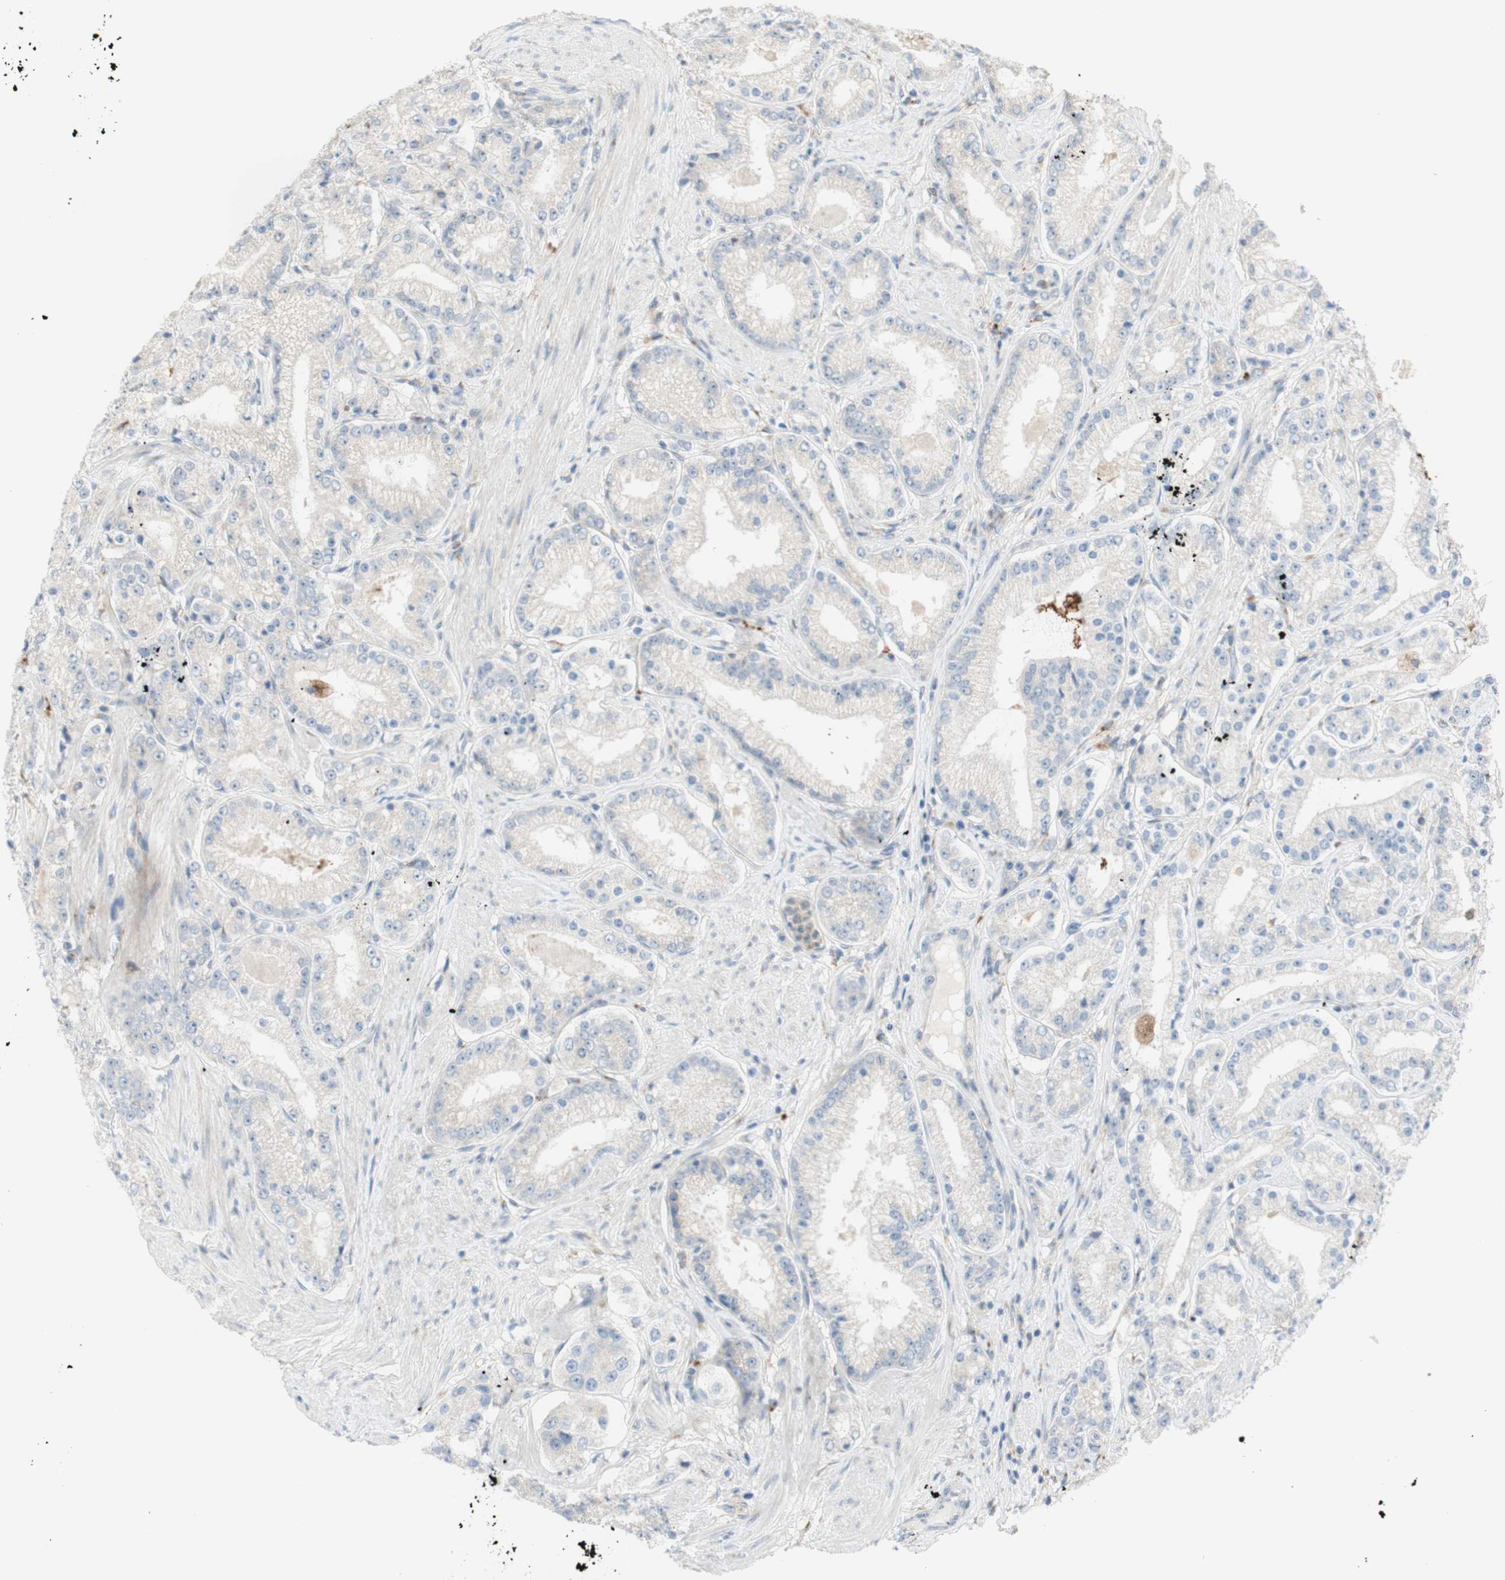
{"staining": {"intensity": "negative", "quantity": "none", "location": "none"}, "tissue": "prostate cancer", "cell_type": "Tumor cells", "image_type": "cancer", "snomed": [{"axis": "morphology", "description": "Adenocarcinoma, Low grade"}, {"axis": "topography", "description": "Prostate"}], "caption": "The photomicrograph shows no staining of tumor cells in prostate cancer (low-grade adenocarcinoma).", "gene": "GAPT", "patient": {"sex": "male", "age": 63}}